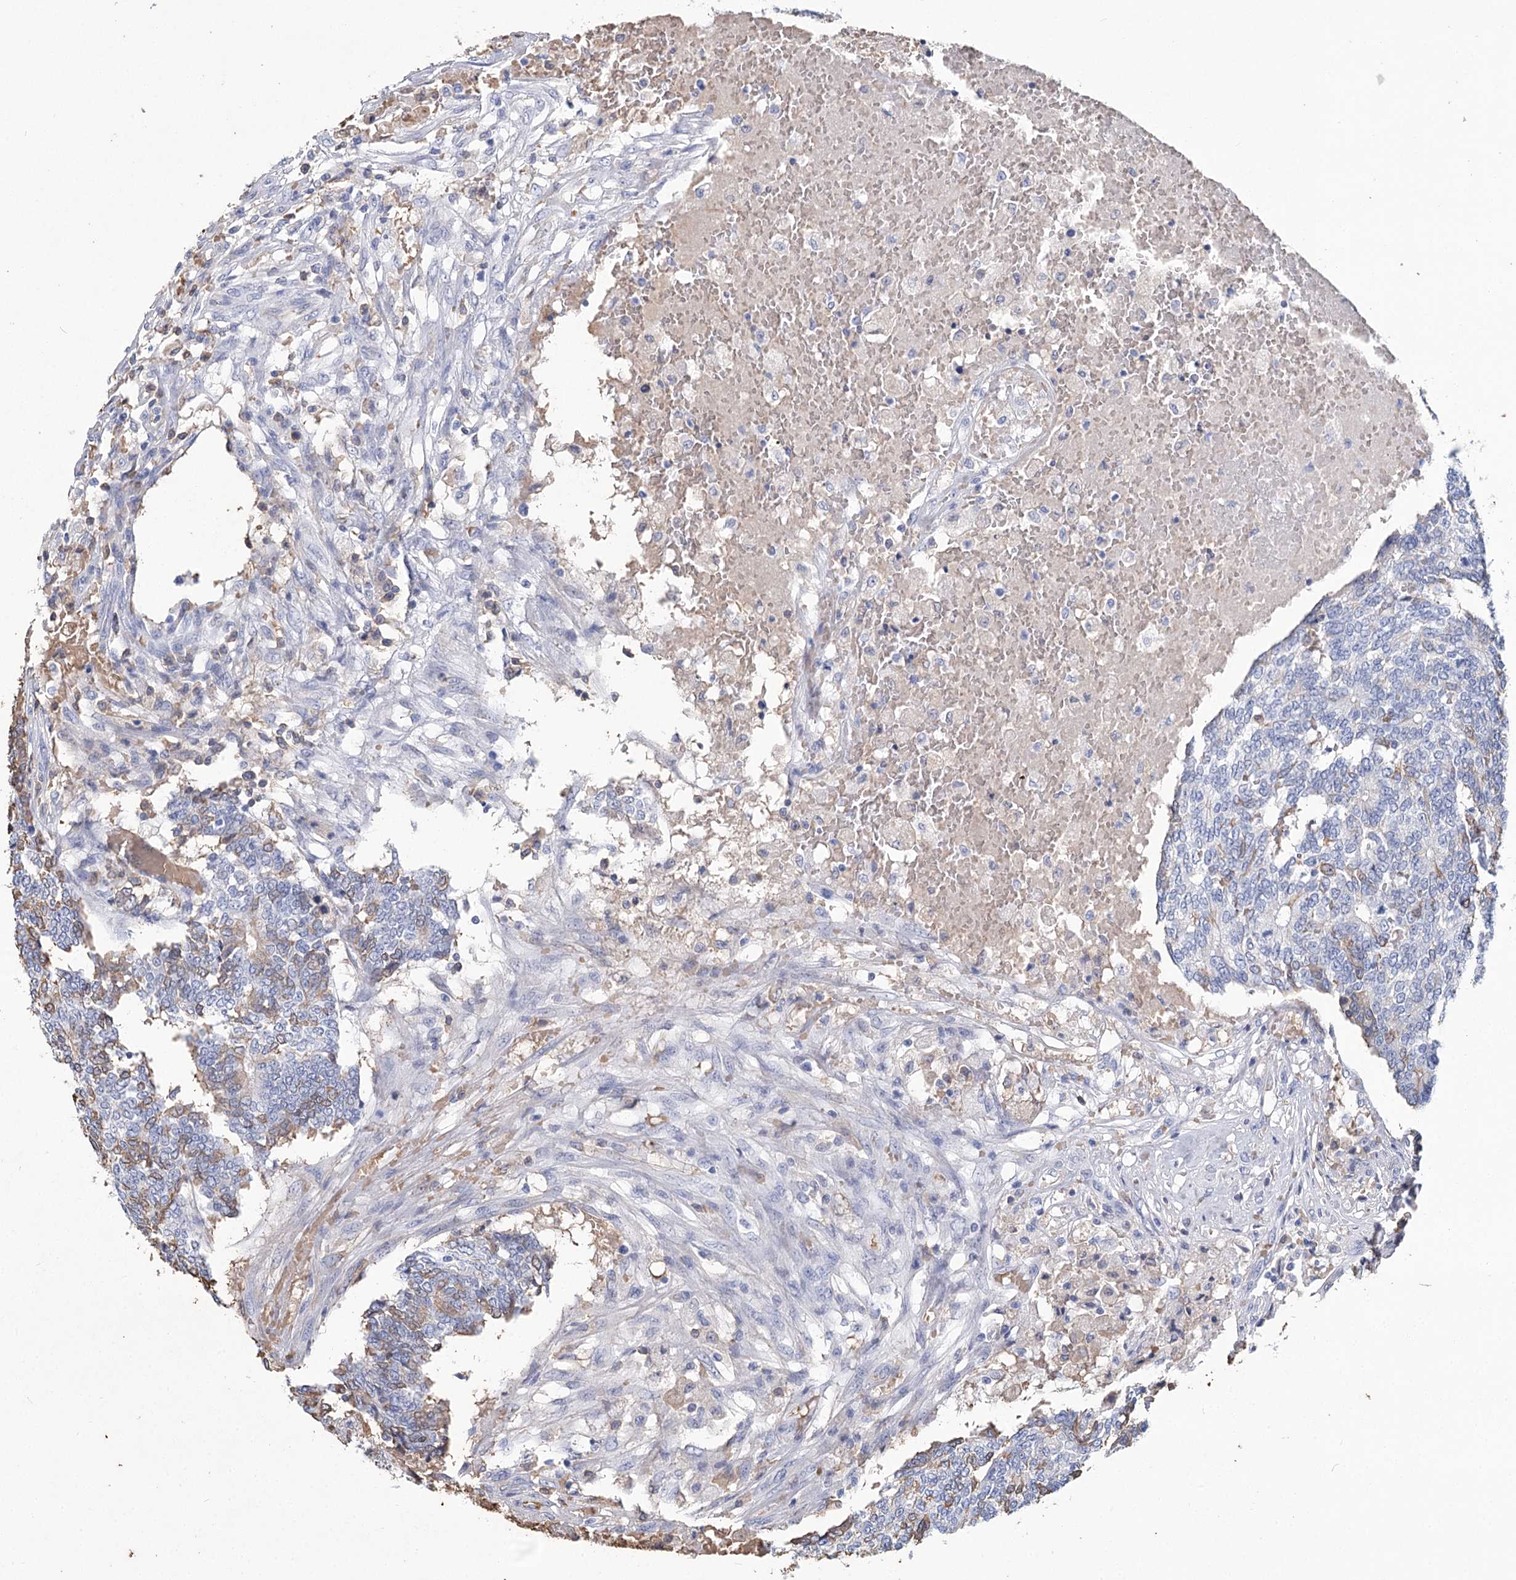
{"staining": {"intensity": "weak", "quantity": "<25%", "location": "cytoplasmic/membranous"}, "tissue": "prostate cancer", "cell_type": "Tumor cells", "image_type": "cancer", "snomed": [{"axis": "morphology", "description": "Normal tissue, NOS"}, {"axis": "morphology", "description": "Adenocarcinoma, High grade"}, {"axis": "topography", "description": "Prostate"}, {"axis": "topography", "description": "Seminal veicle"}], "caption": "Immunohistochemistry histopathology image of neoplastic tissue: prostate high-grade adenocarcinoma stained with DAB shows no significant protein positivity in tumor cells.", "gene": "HBA1", "patient": {"sex": "male", "age": 55}}